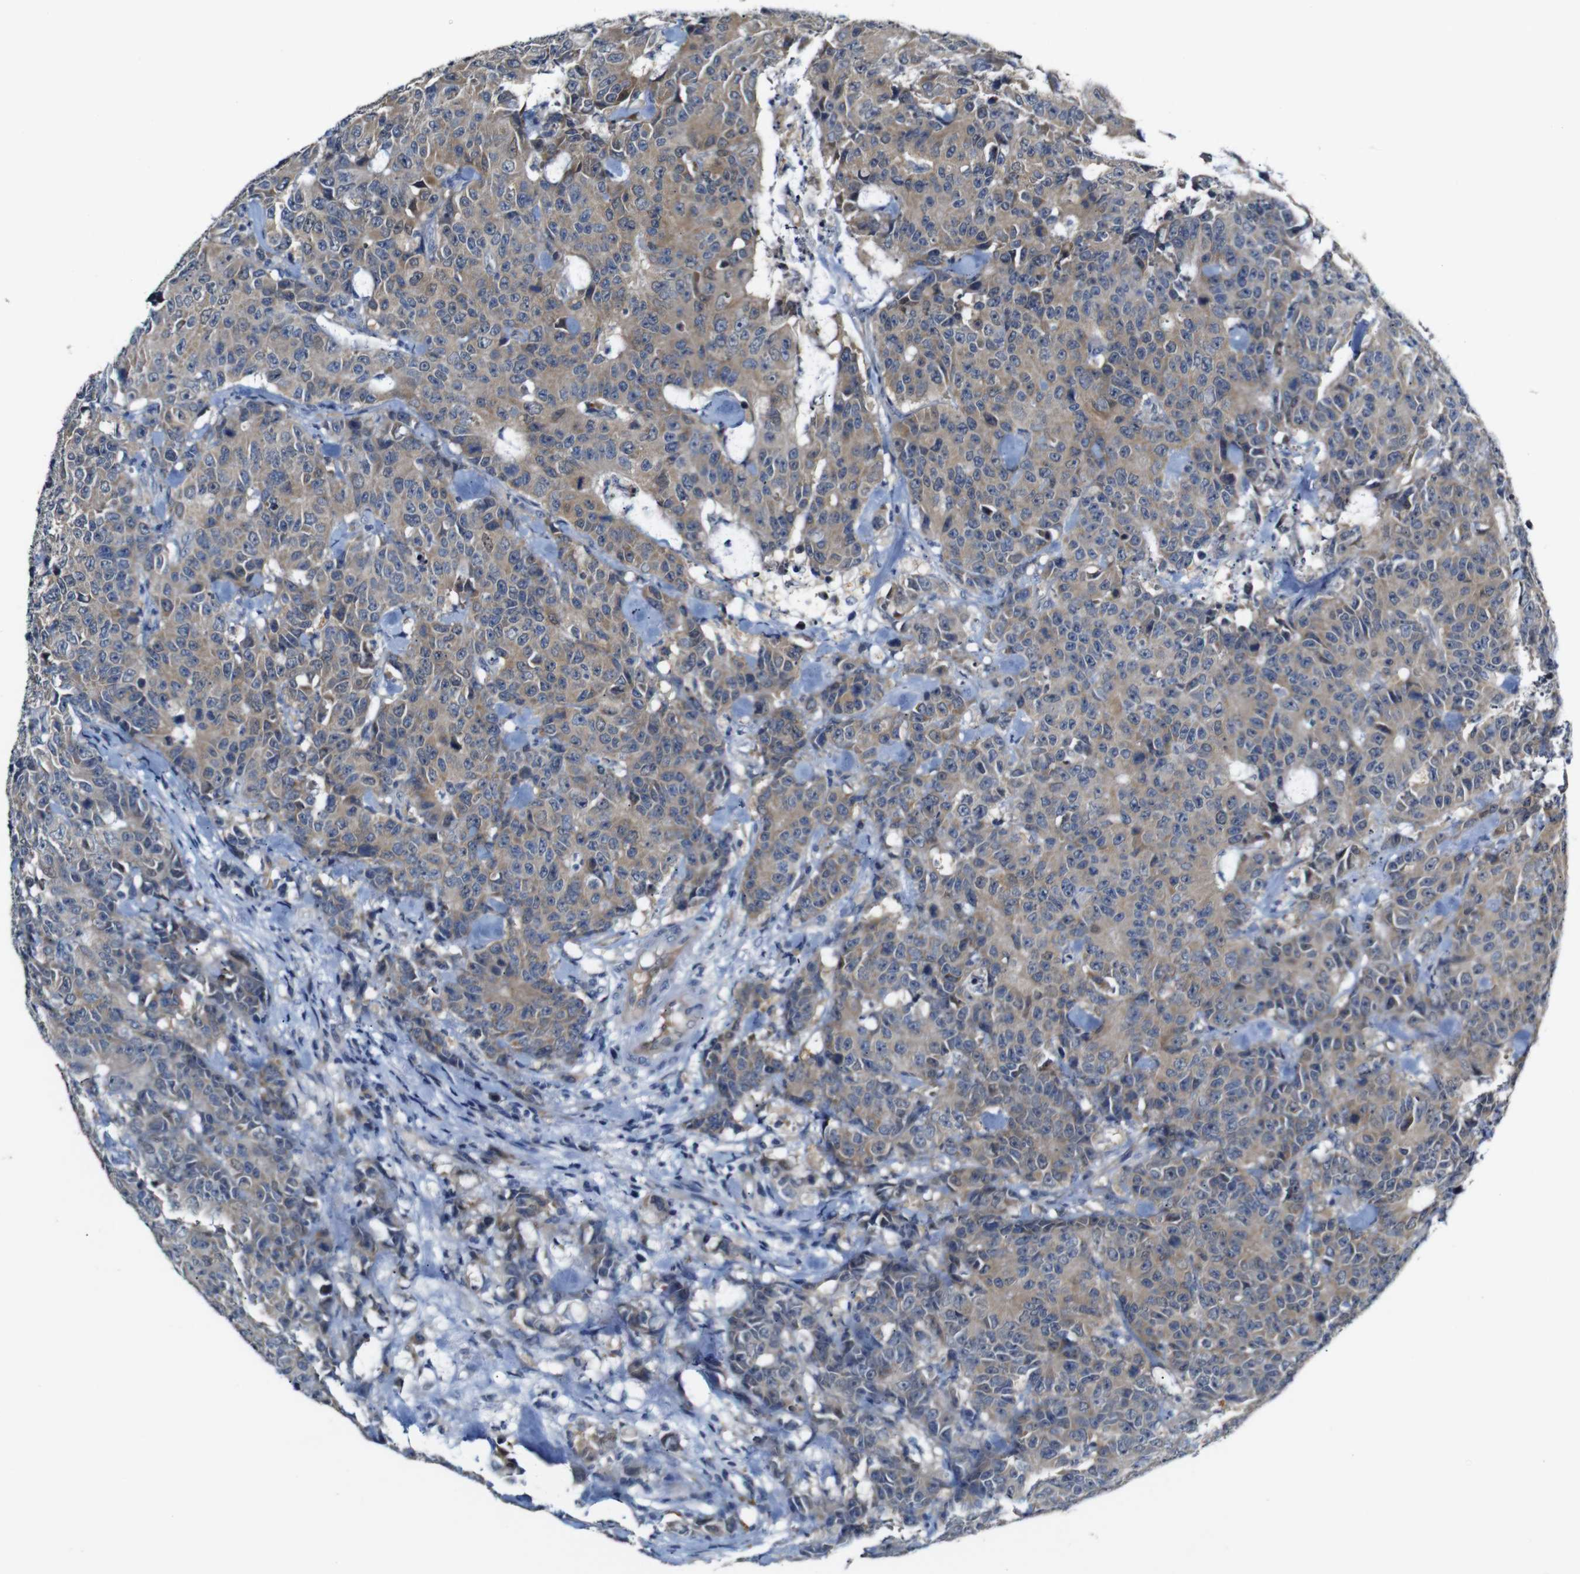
{"staining": {"intensity": "moderate", "quantity": ">75%", "location": "cytoplasmic/membranous"}, "tissue": "colorectal cancer", "cell_type": "Tumor cells", "image_type": "cancer", "snomed": [{"axis": "morphology", "description": "Adenocarcinoma, NOS"}, {"axis": "topography", "description": "Colon"}], "caption": "A high-resolution micrograph shows immunohistochemistry (IHC) staining of colorectal cancer, which reveals moderate cytoplasmic/membranous positivity in about >75% of tumor cells.", "gene": "TBC1D32", "patient": {"sex": "female", "age": 86}}